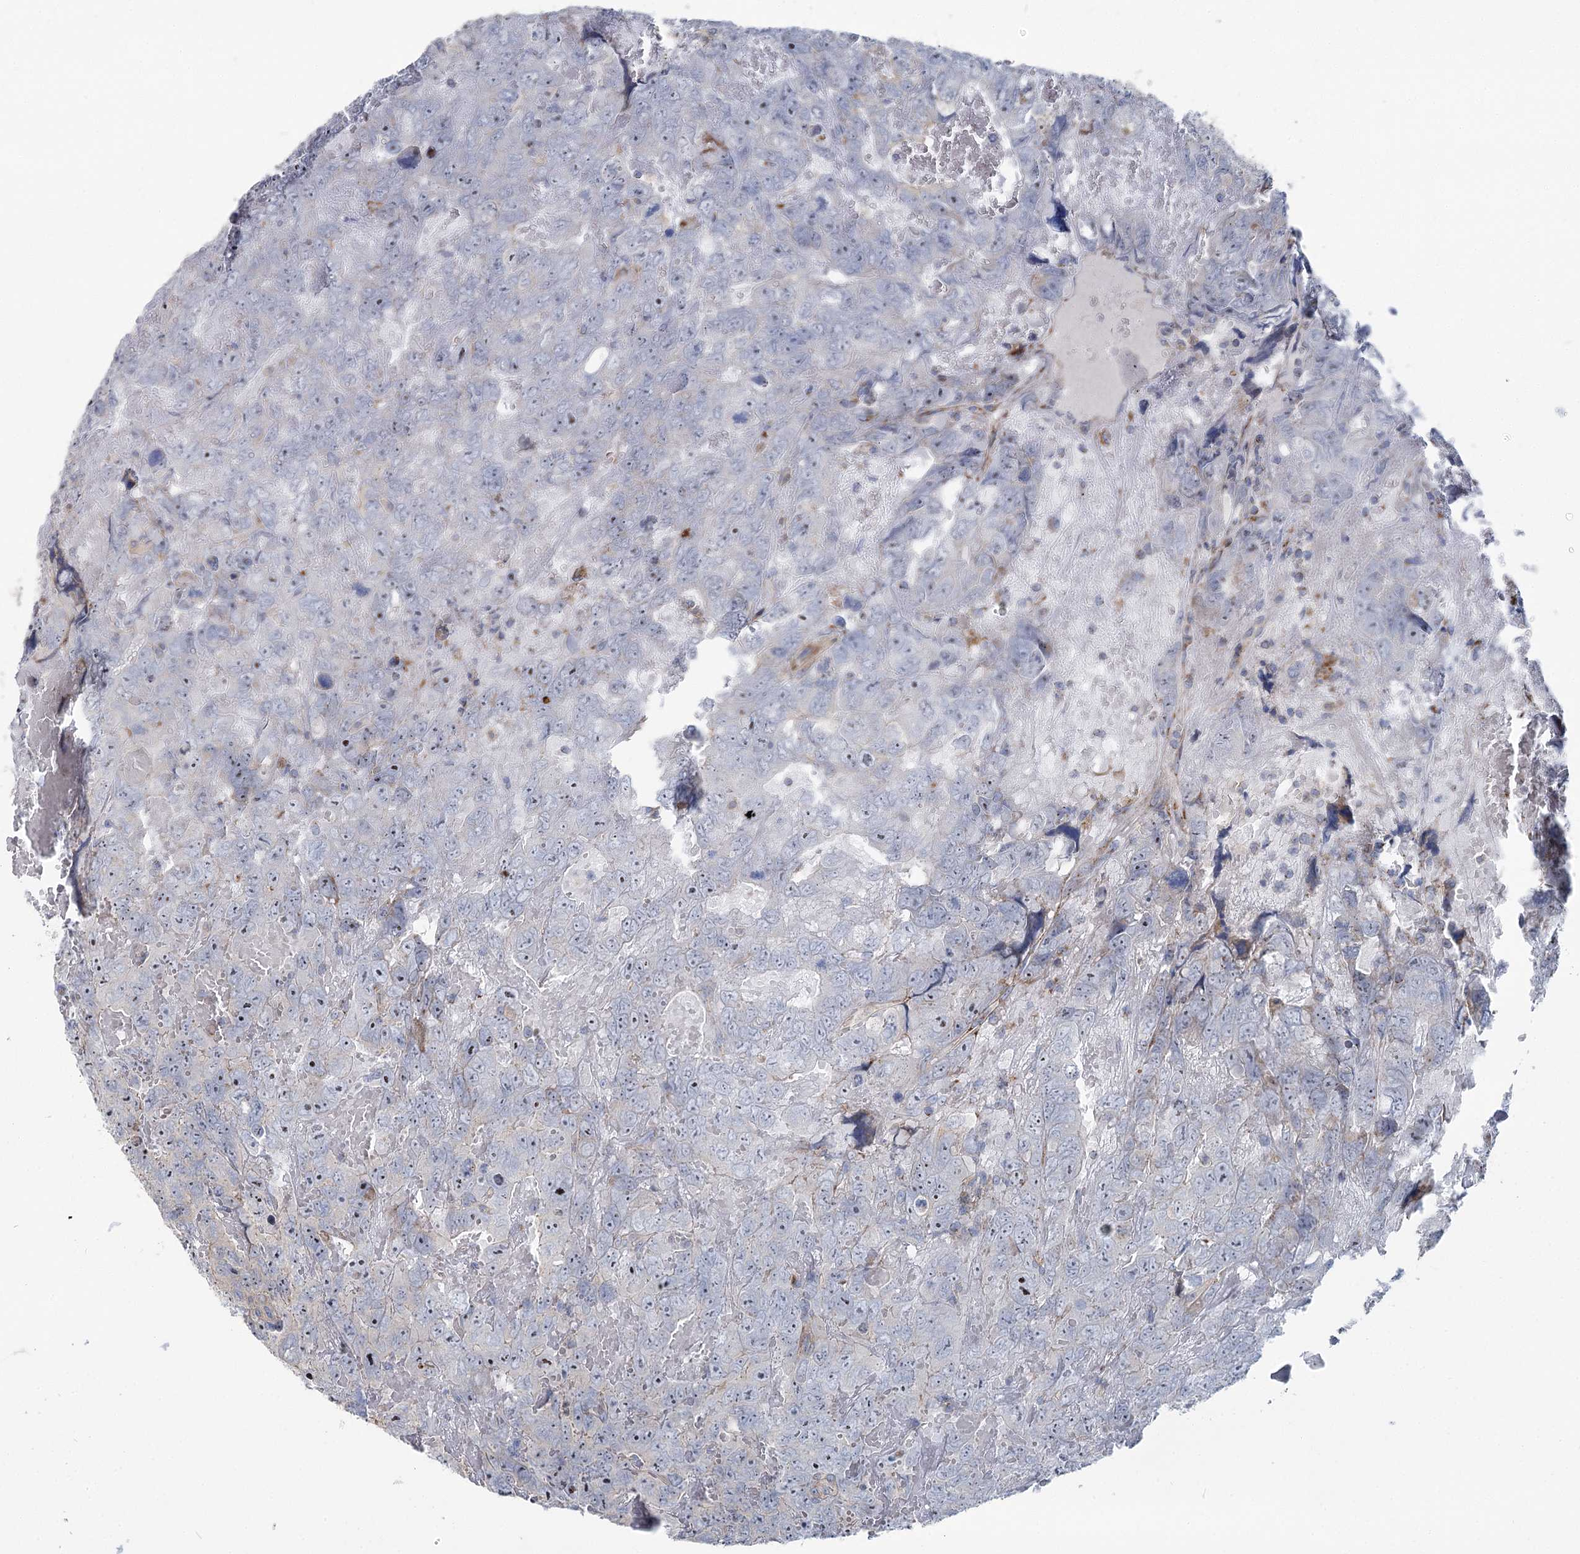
{"staining": {"intensity": "negative", "quantity": "none", "location": "none"}, "tissue": "testis cancer", "cell_type": "Tumor cells", "image_type": "cancer", "snomed": [{"axis": "morphology", "description": "Carcinoma, Embryonal, NOS"}, {"axis": "topography", "description": "Testis"}], "caption": "DAB immunohistochemical staining of testis cancer exhibits no significant positivity in tumor cells. (DAB (3,3'-diaminobenzidine) immunohistochemistry (IHC) visualized using brightfield microscopy, high magnification).", "gene": "MARK2", "patient": {"sex": "male", "age": 45}}